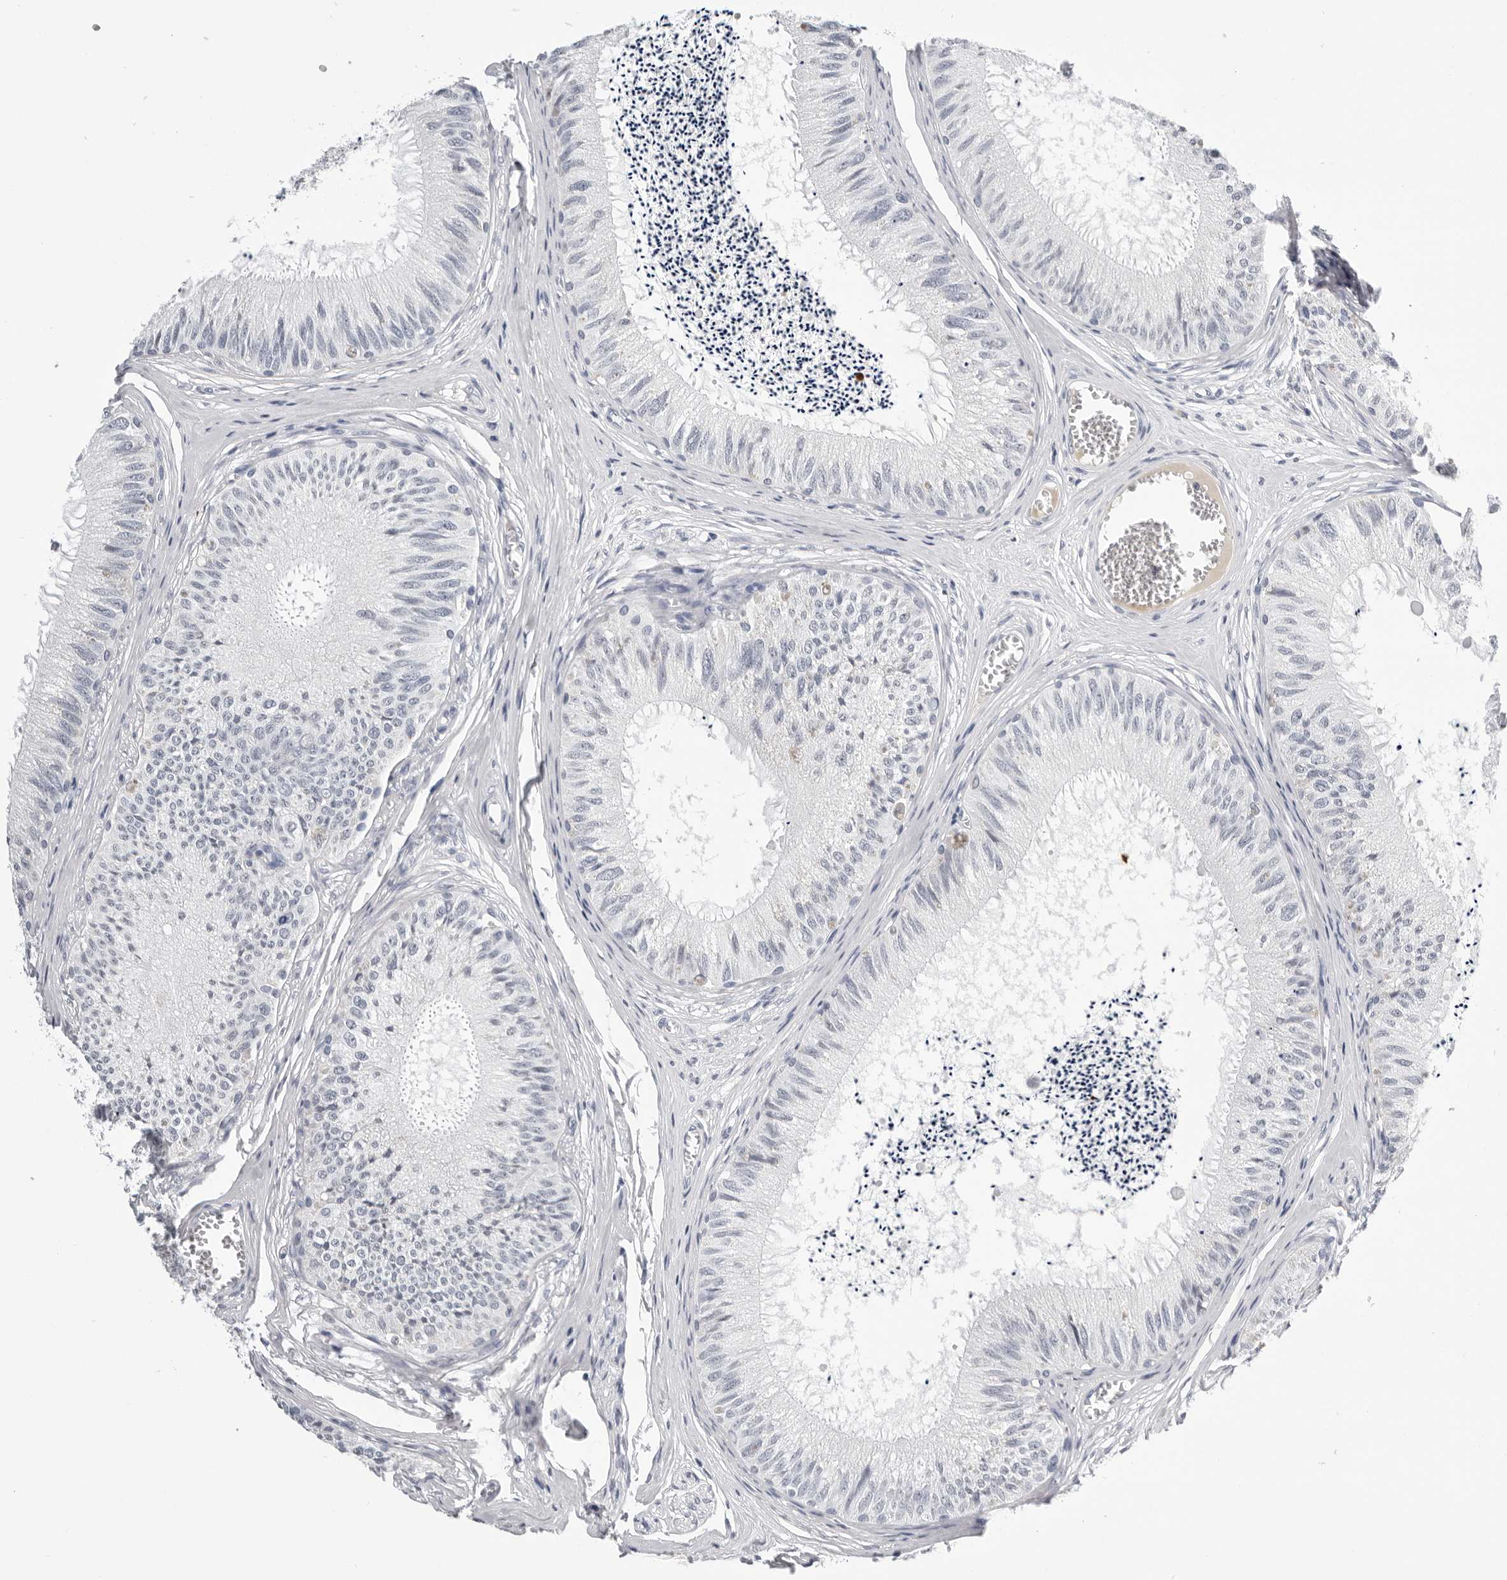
{"staining": {"intensity": "moderate", "quantity": "<25%", "location": "cytoplasmic/membranous"}, "tissue": "epididymis", "cell_type": "Glandular cells", "image_type": "normal", "snomed": [{"axis": "morphology", "description": "Normal tissue, NOS"}, {"axis": "topography", "description": "Epididymis"}], "caption": "The micrograph shows immunohistochemical staining of unremarkable epididymis. There is moderate cytoplasmic/membranous positivity is appreciated in about <25% of glandular cells.", "gene": "ZNF502", "patient": {"sex": "male", "age": 79}}